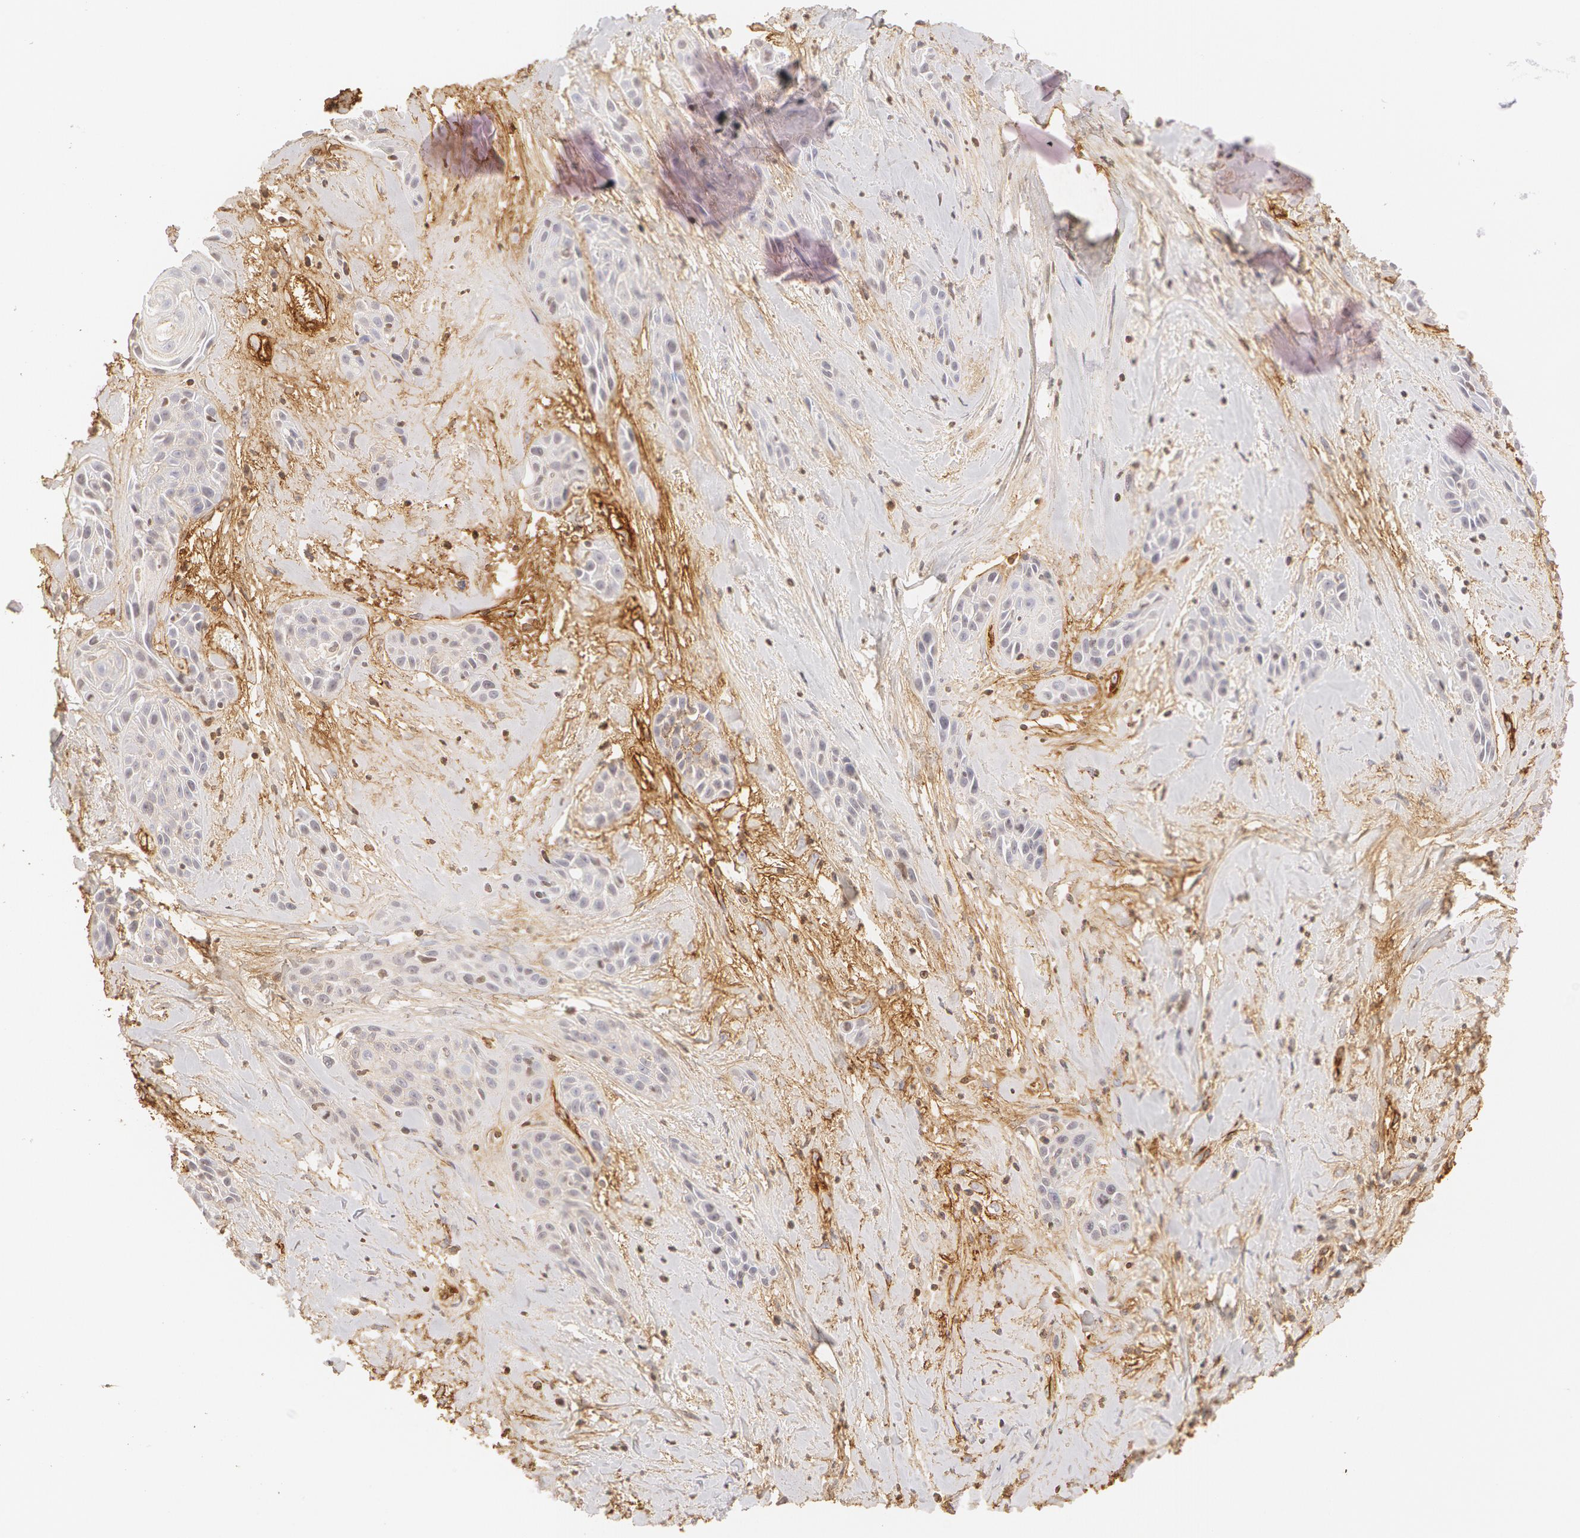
{"staining": {"intensity": "negative", "quantity": "none", "location": "none"}, "tissue": "skin cancer", "cell_type": "Tumor cells", "image_type": "cancer", "snomed": [{"axis": "morphology", "description": "Squamous cell carcinoma, NOS"}, {"axis": "topography", "description": "Skin"}, {"axis": "topography", "description": "Anal"}], "caption": "Immunohistochemistry image of neoplastic tissue: skin cancer (squamous cell carcinoma) stained with DAB (3,3'-diaminobenzidine) exhibits no significant protein staining in tumor cells. (Immunohistochemistry (ihc), brightfield microscopy, high magnification).", "gene": "VWF", "patient": {"sex": "male", "age": 64}}